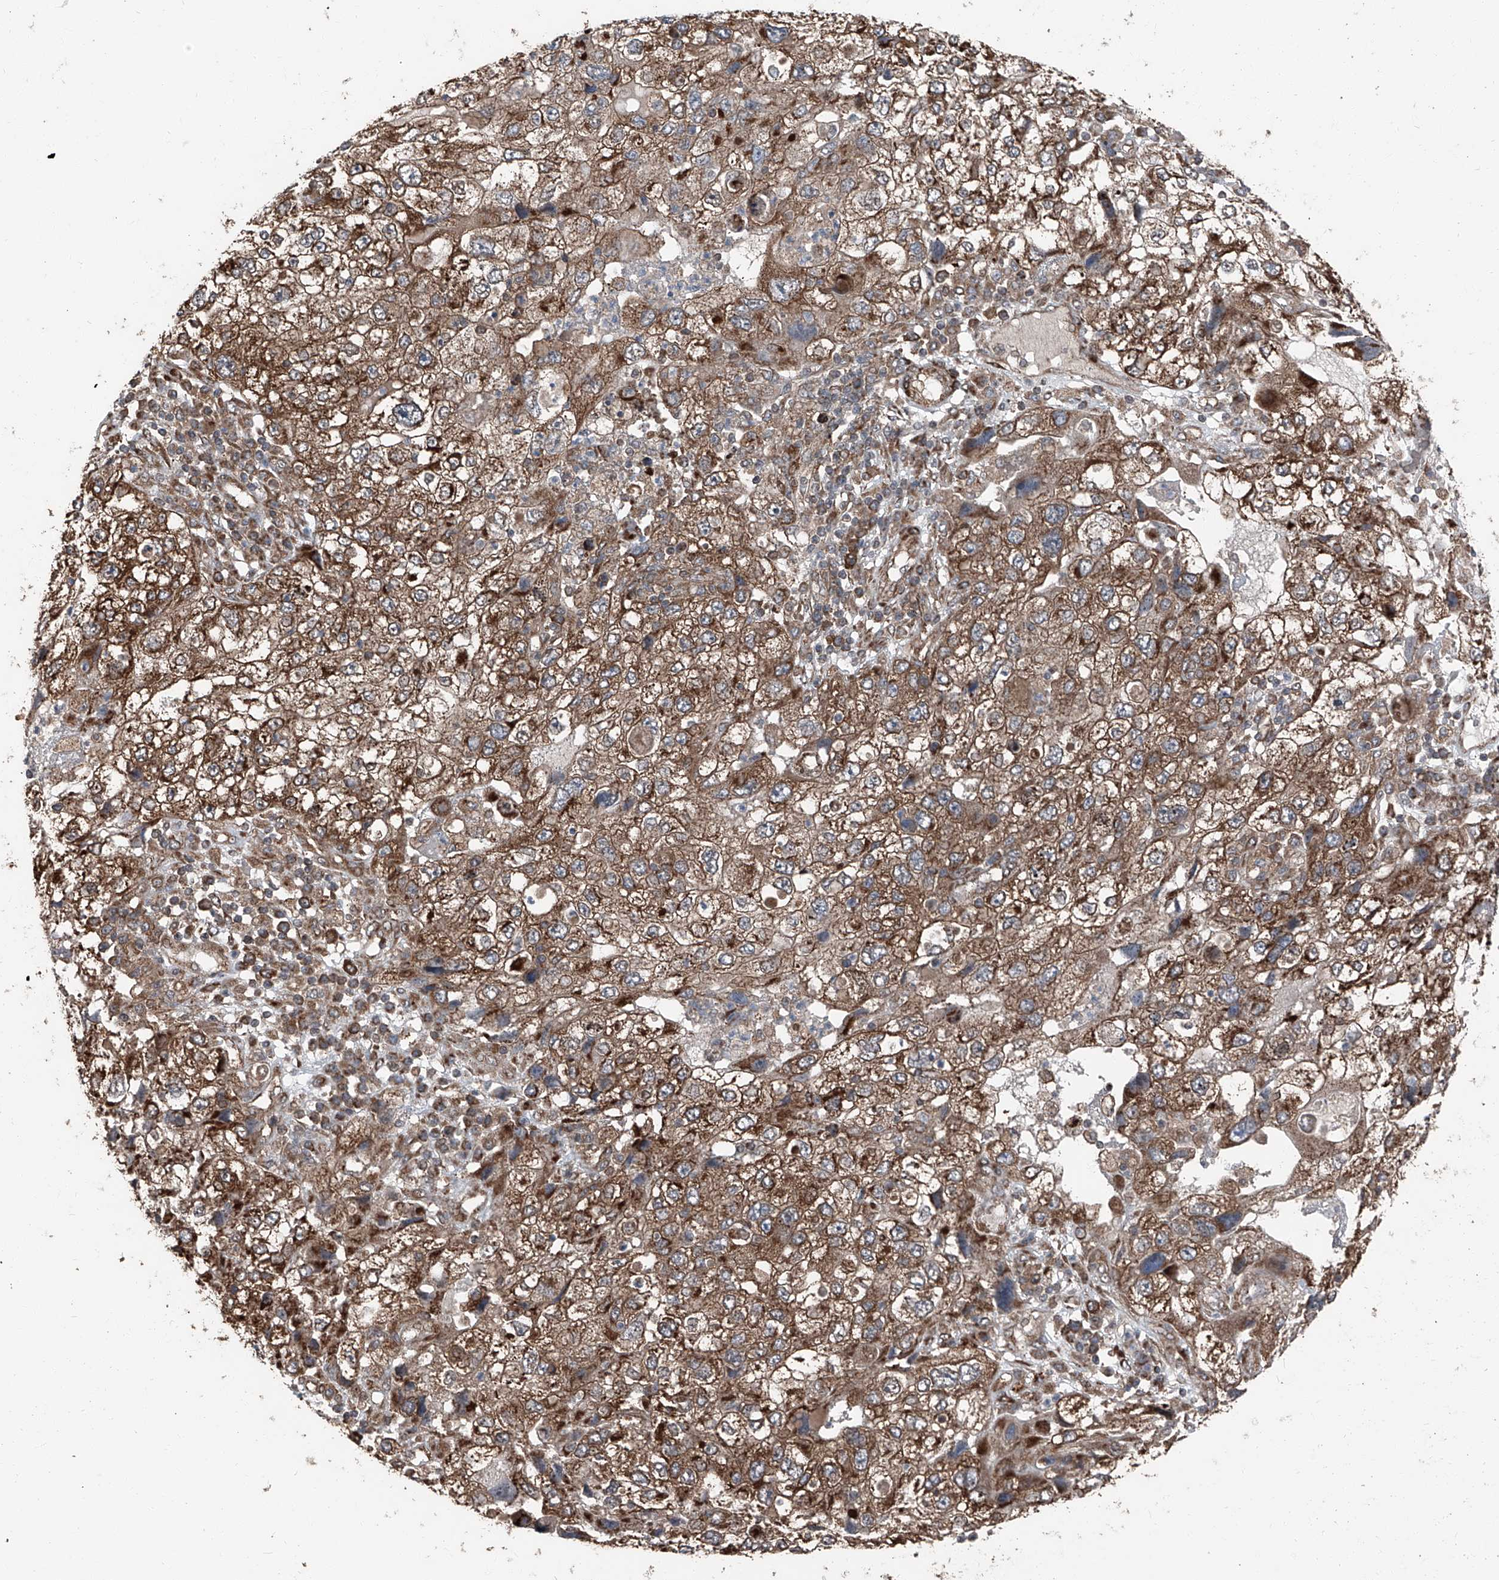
{"staining": {"intensity": "moderate", "quantity": ">75%", "location": "cytoplasmic/membranous"}, "tissue": "endometrial cancer", "cell_type": "Tumor cells", "image_type": "cancer", "snomed": [{"axis": "morphology", "description": "Adenocarcinoma, NOS"}, {"axis": "topography", "description": "Endometrium"}], "caption": "The histopathology image shows staining of adenocarcinoma (endometrial), revealing moderate cytoplasmic/membranous protein expression (brown color) within tumor cells.", "gene": "LIMK1", "patient": {"sex": "female", "age": 49}}